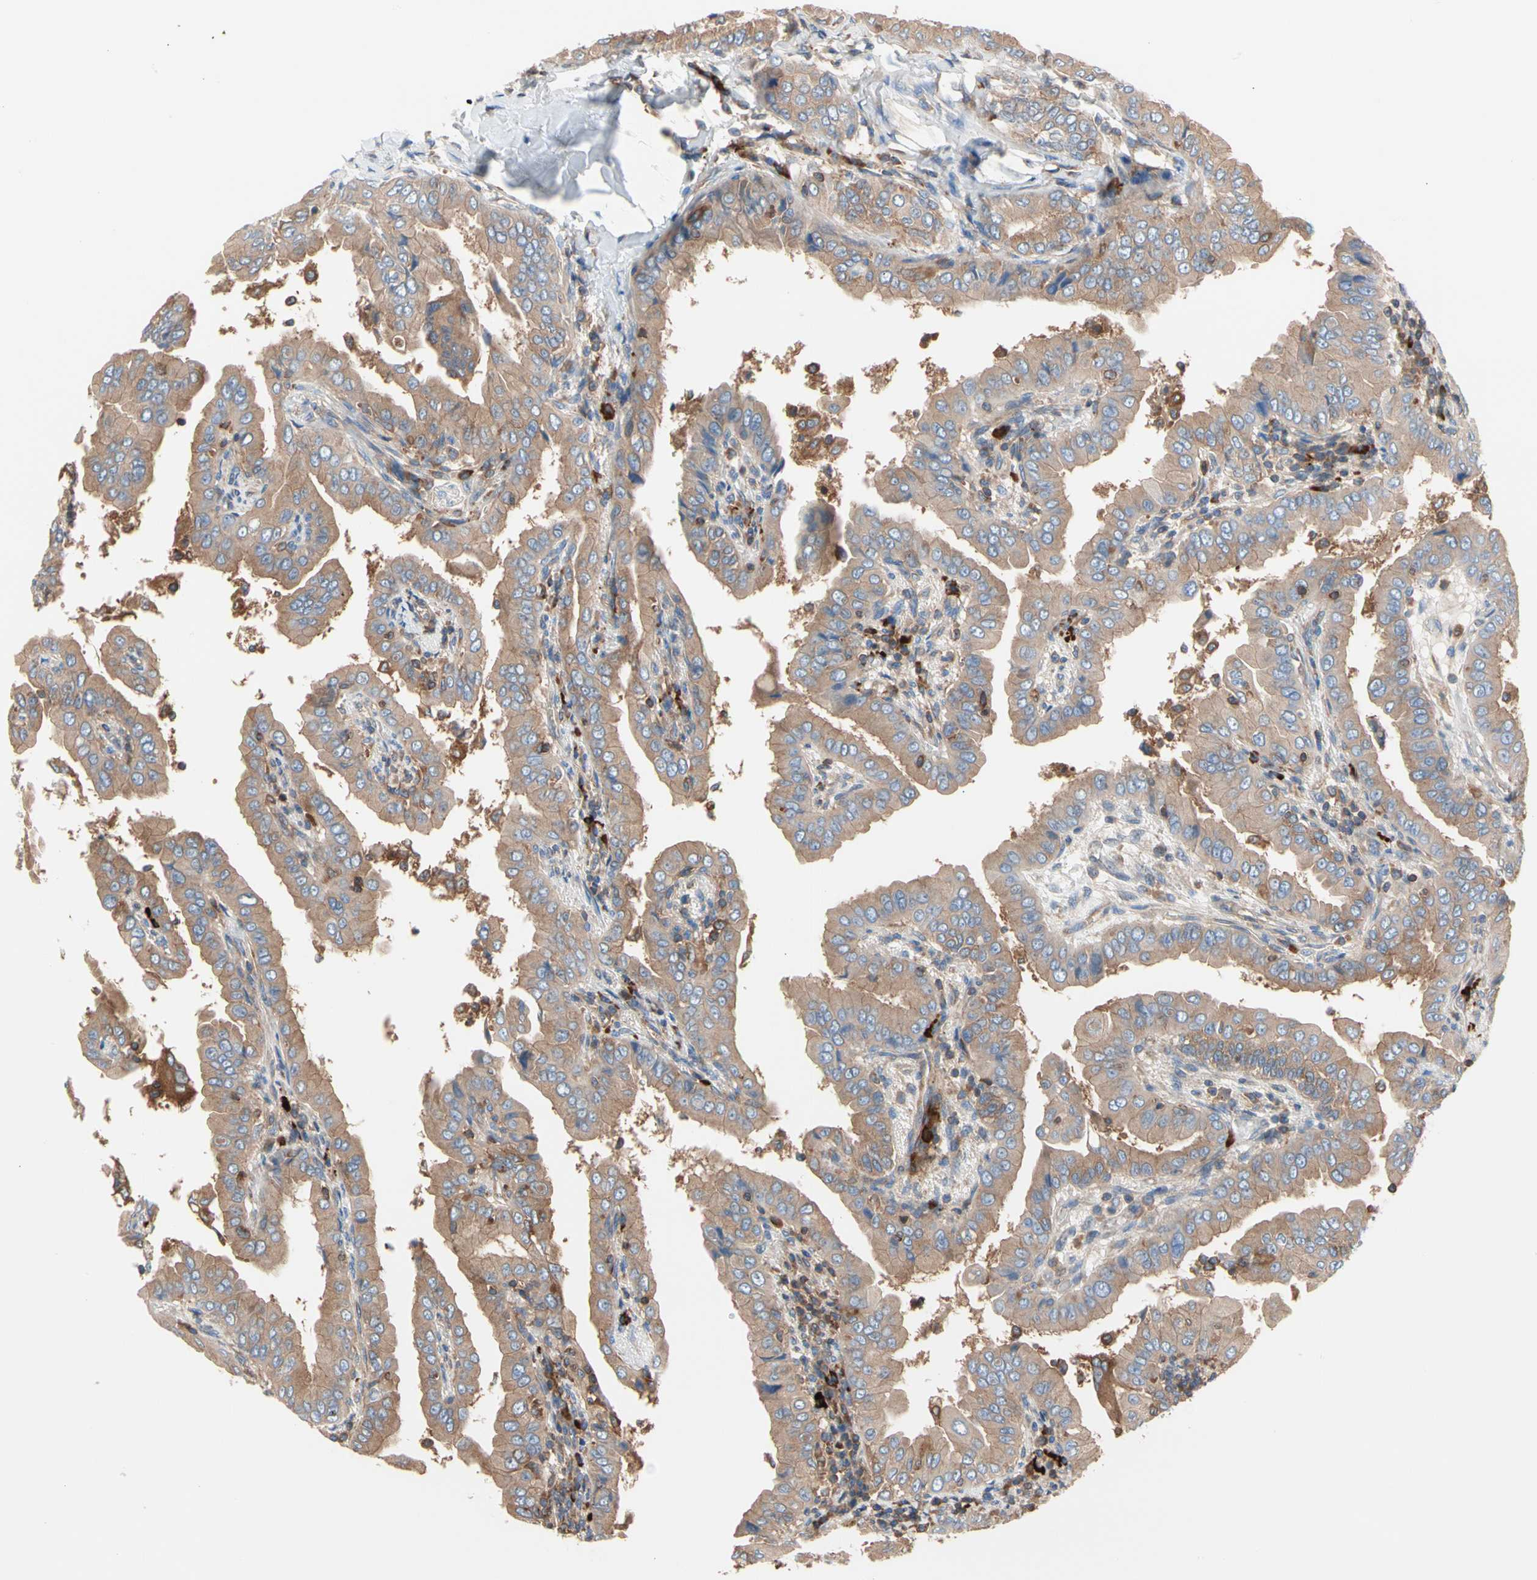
{"staining": {"intensity": "moderate", "quantity": ">75%", "location": "cytoplasmic/membranous"}, "tissue": "thyroid cancer", "cell_type": "Tumor cells", "image_type": "cancer", "snomed": [{"axis": "morphology", "description": "Papillary adenocarcinoma, NOS"}, {"axis": "topography", "description": "Thyroid gland"}], "caption": "Immunohistochemical staining of human thyroid cancer reveals medium levels of moderate cytoplasmic/membranous protein positivity in about >75% of tumor cells.", "gene": "ROCK1", "patient": {"sex": "male", "age": 33}}